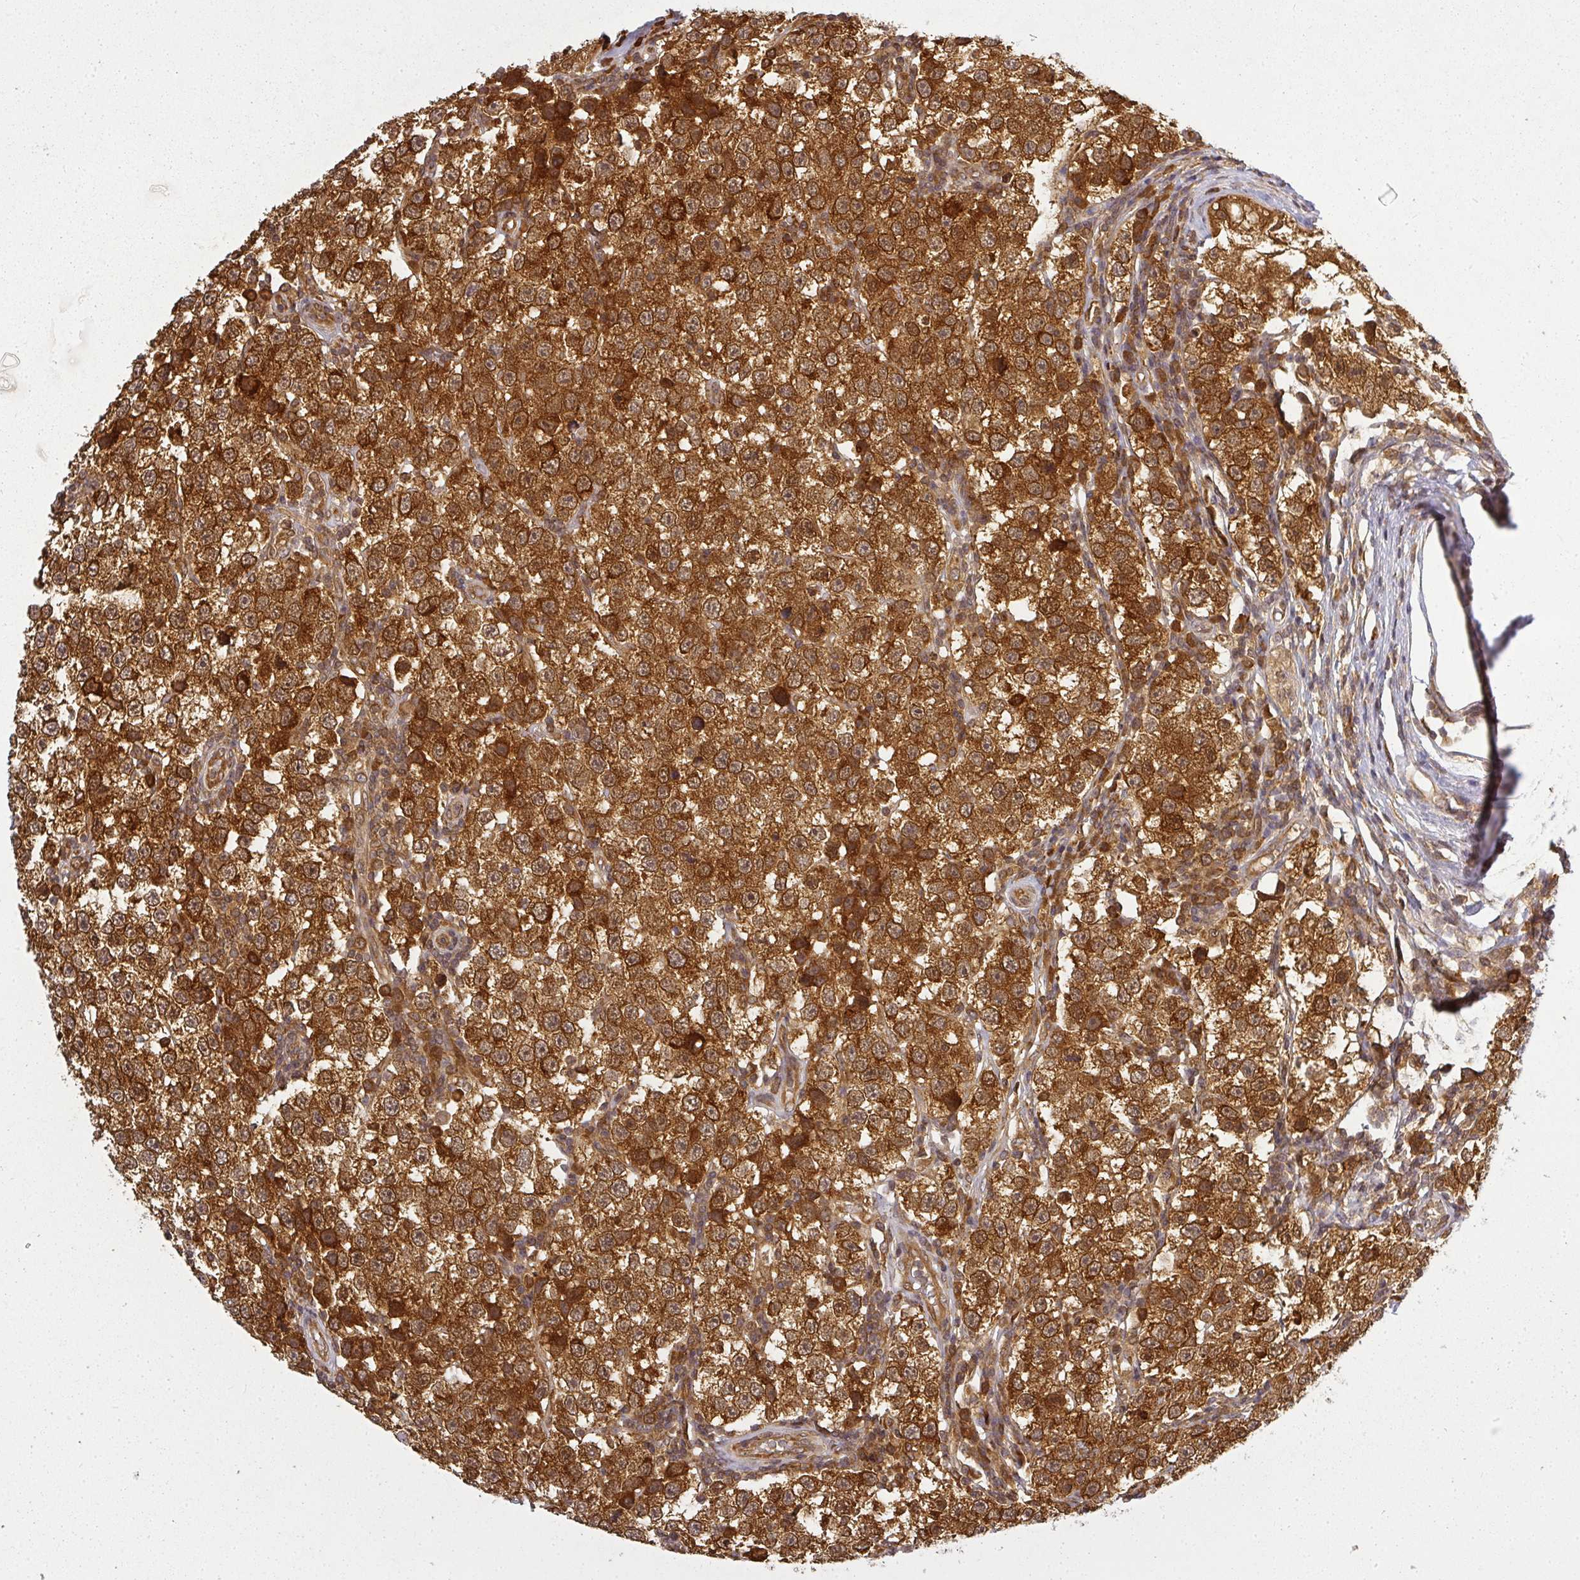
{"staining": {"intensity": "strong", "quantity": ">75%", "location": "cytoplasmic/membranous"}, "tissue": "testis cancer", "cell_type": "Tumor cells", "image_type": "cancer", "snomed": [{"axis": "morphology", "description": "Seminoma, NOS"}, {"axis": "topography", "description": "Testis"}], "caption": "DAB (3,3'-diaminobenzidine) immunohistochemical staining of human testis cancer (seminoma) demonstrates strong cytoplasmic/membranous protein staining in about >75% of tumor cells.", "gene": "PPP6R3", "patient": {"sex": "male", "age": 34}}